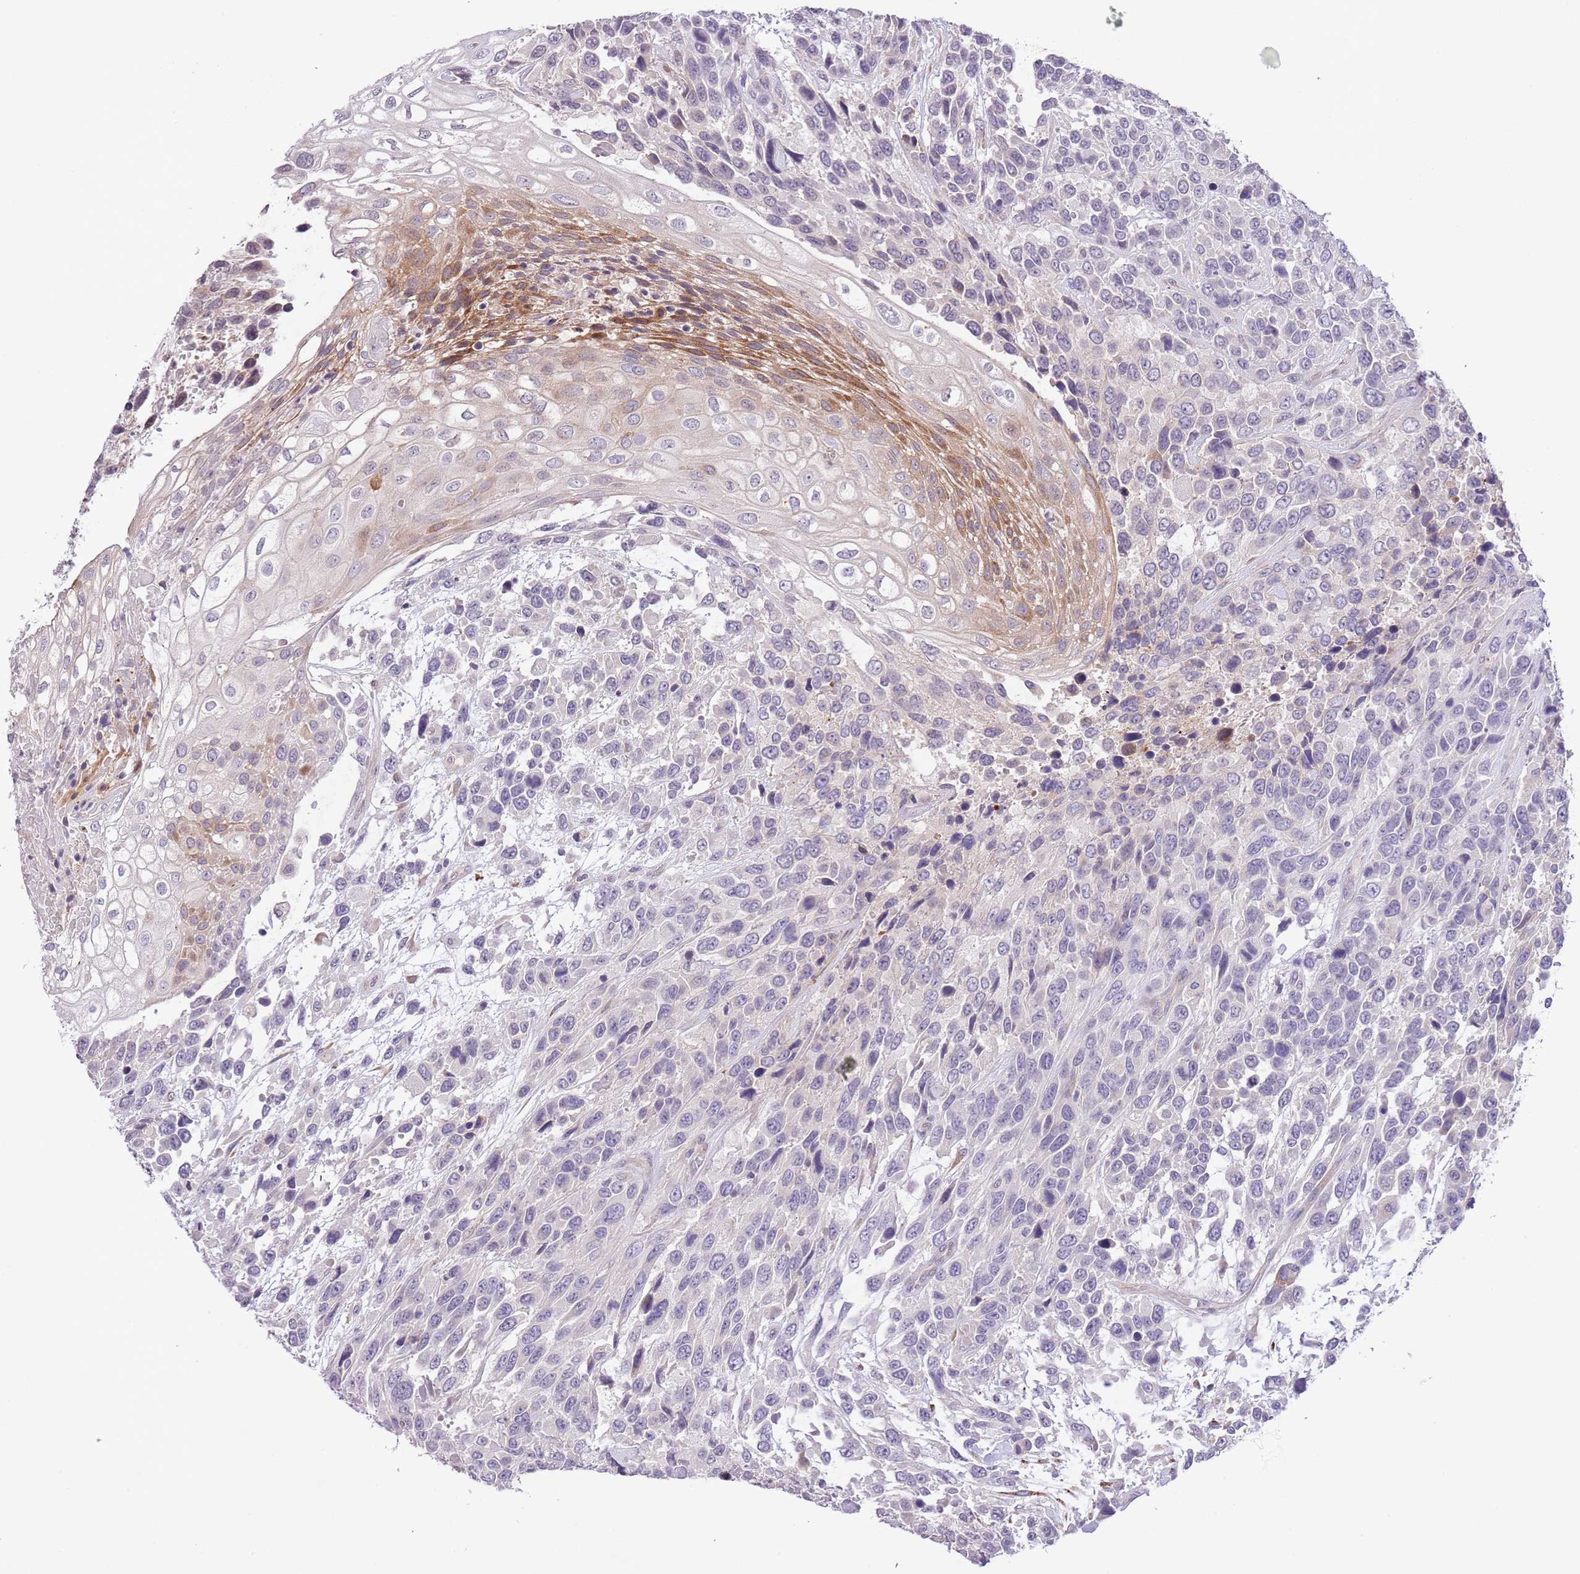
{"staining": {"intensity": "moderate", "quantity": "<25%", "location": "cytoplasmic/membranous"}, "tissue": "urothelial cancer", "cell_type": "Tumor cells", "image_type": "cancer", "snomed": [{"axis": "morphology", "description": "Urothelial carcinoma, High grade"}, {"axis": "topography", "description": "Urinary bladder"}], "caption": "DAB (3,3'-diaminobenzidine) immunohistochemical staining of human high-grade urothelial carcinoma exhibits moderate cytoplasmic/membranous protein positivity in approximately <25% of tumor cells. Immunohistochemistry (ihc) stains the protein in brown and the nuclei are stained blue.", "gene": "ZNF658", "patient": {"sex": "female", "age": 70}}